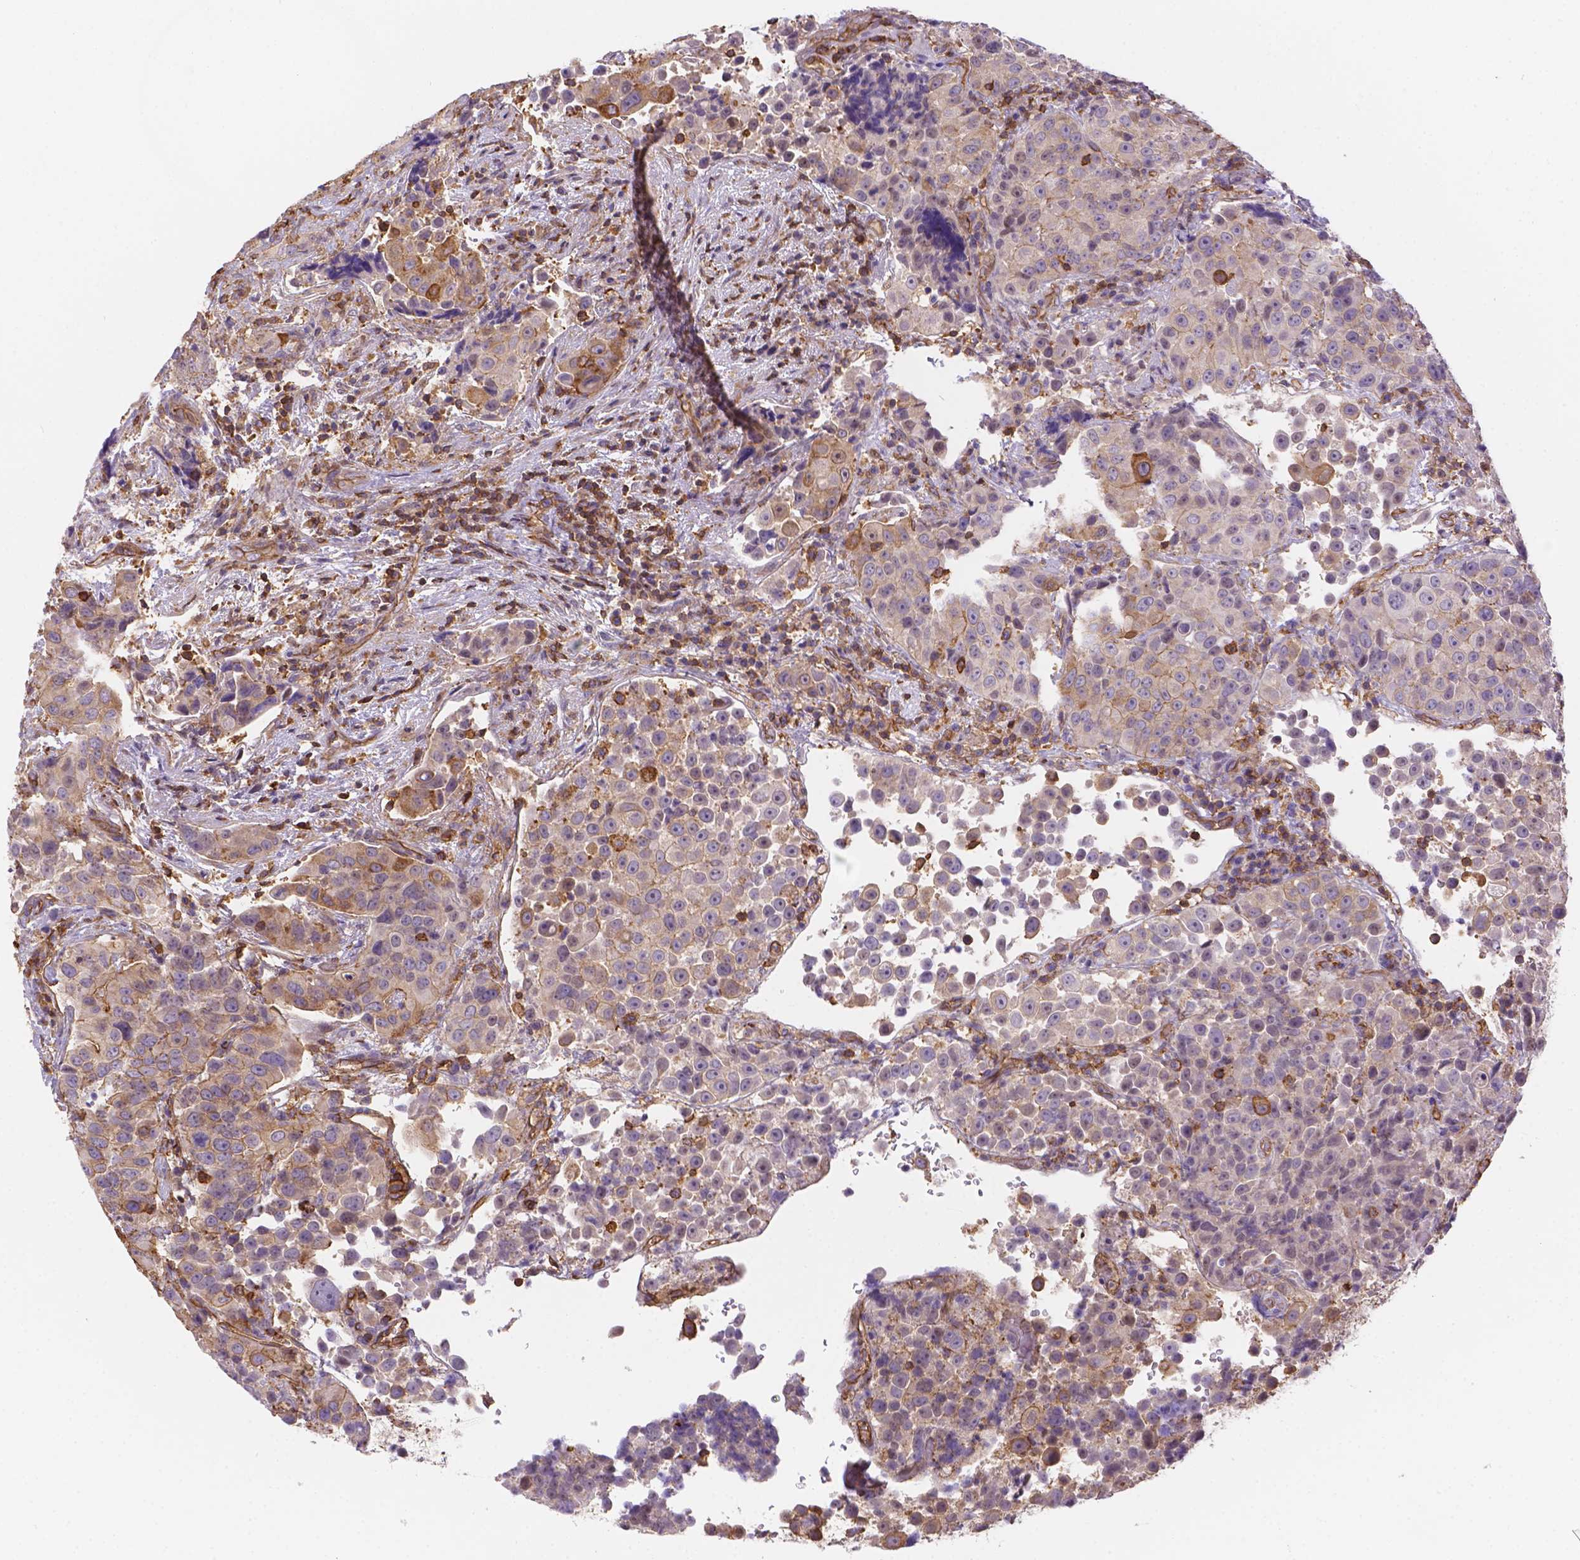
{"staining": {"intensity": "weak", "quantity": "25%-75%", "location": "cytoplasmic/membranous"}, "tissue": "urothelial cancer", "cell_type": "Tumor cells", "image_type": "cancer", "snomed": [{"axis": "morphology", "description": "Urothelial carcinoma, NOS"}, {"axis": "topography", "description": "Urinary bladder"}], "caption": "Tumor cells display weak cytoplasmic/membranous staining in approximately 25%-75% of cells in transitional cell carcinoma. (IHC, brightfield microscopy, high magnification).", "gene": "DMWD", "patient": {"sex": "male", "age": 52}}